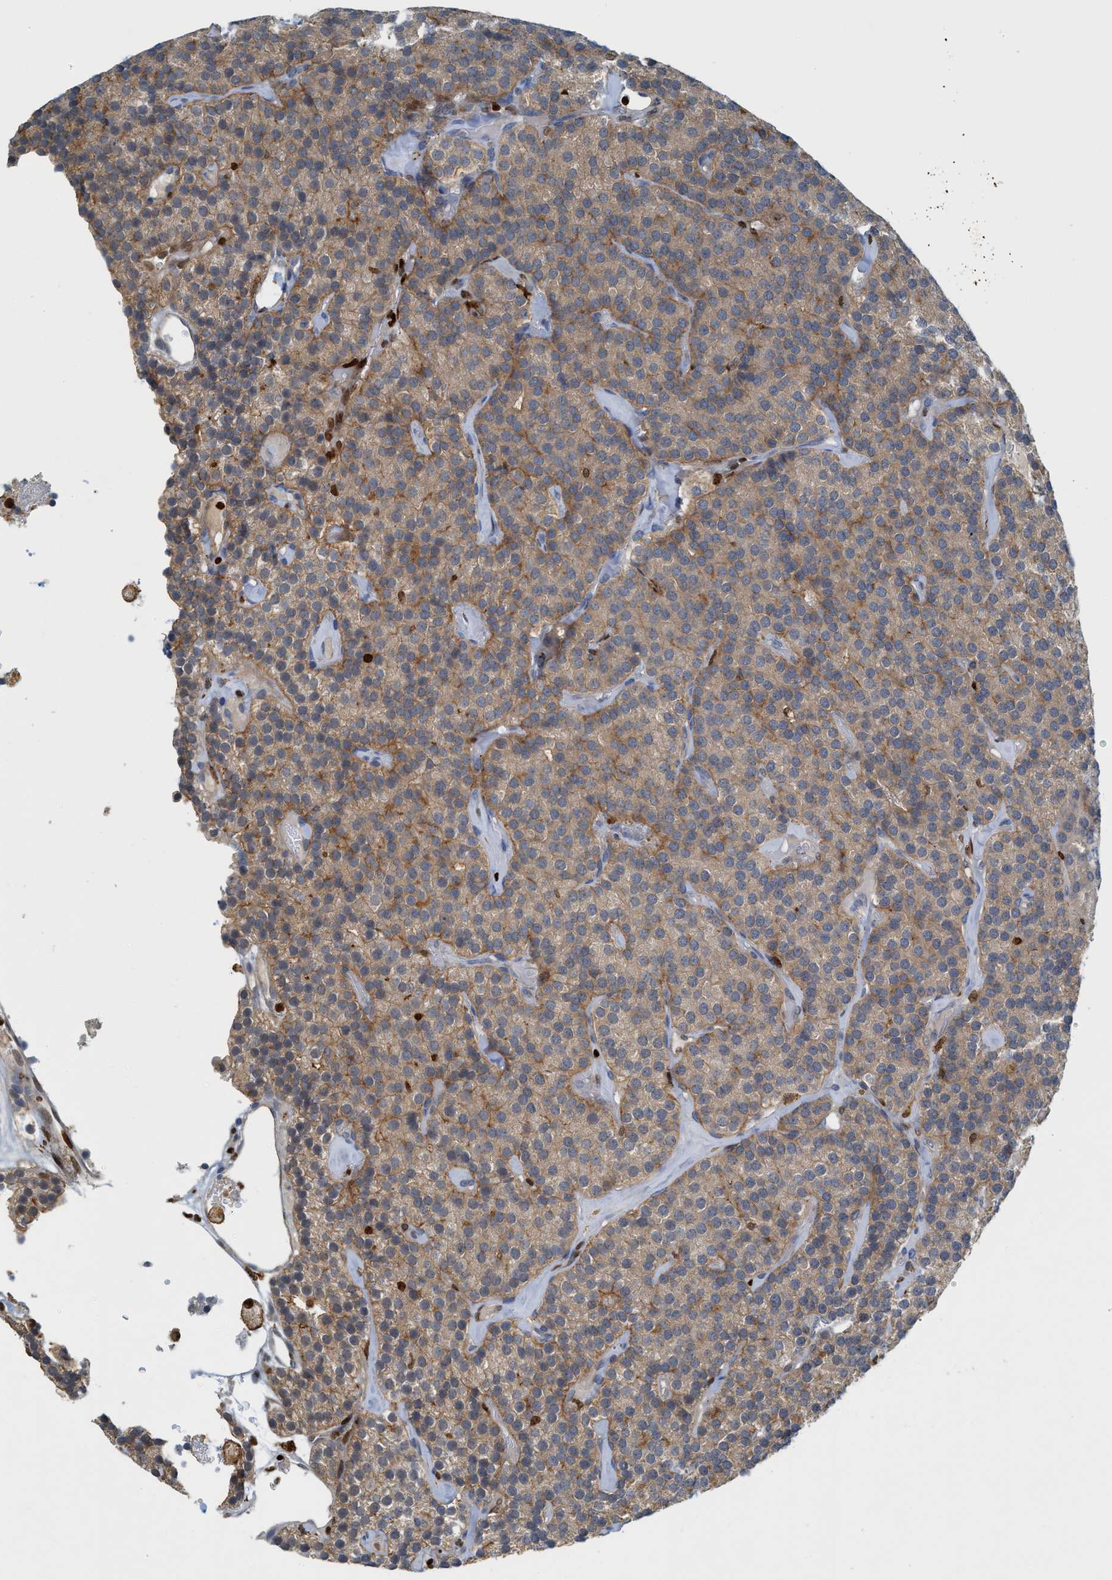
{"staining": {"intensity": "moderate", "quantity": ">75%", "location": "cytoplasmic/membranous"}, "tissue": "parathyroid gland", "cell_type": "Glandular cells", "image_type": "normal", "snomed": [{"axis": "morphology", "description": "Normal tissue, NOS"}, {"axis": "morphology", "description": "Adenoma, NOS"}, {"axis": "topography", "description": "Parathyroid gland"}], "caption": "IHC photomicrograph of normal parathyroid gland: human parathyroid gland stained using immunohistochemistry (IHC) shows medium levels of moderate protein expression localized specifically in the cytoplasmic/membranous of glandular cells, appearing as a cytoplasmic/membranous brown color.", "gene": "SH3D19", "patient": {"sex": "female", "age": 86}}